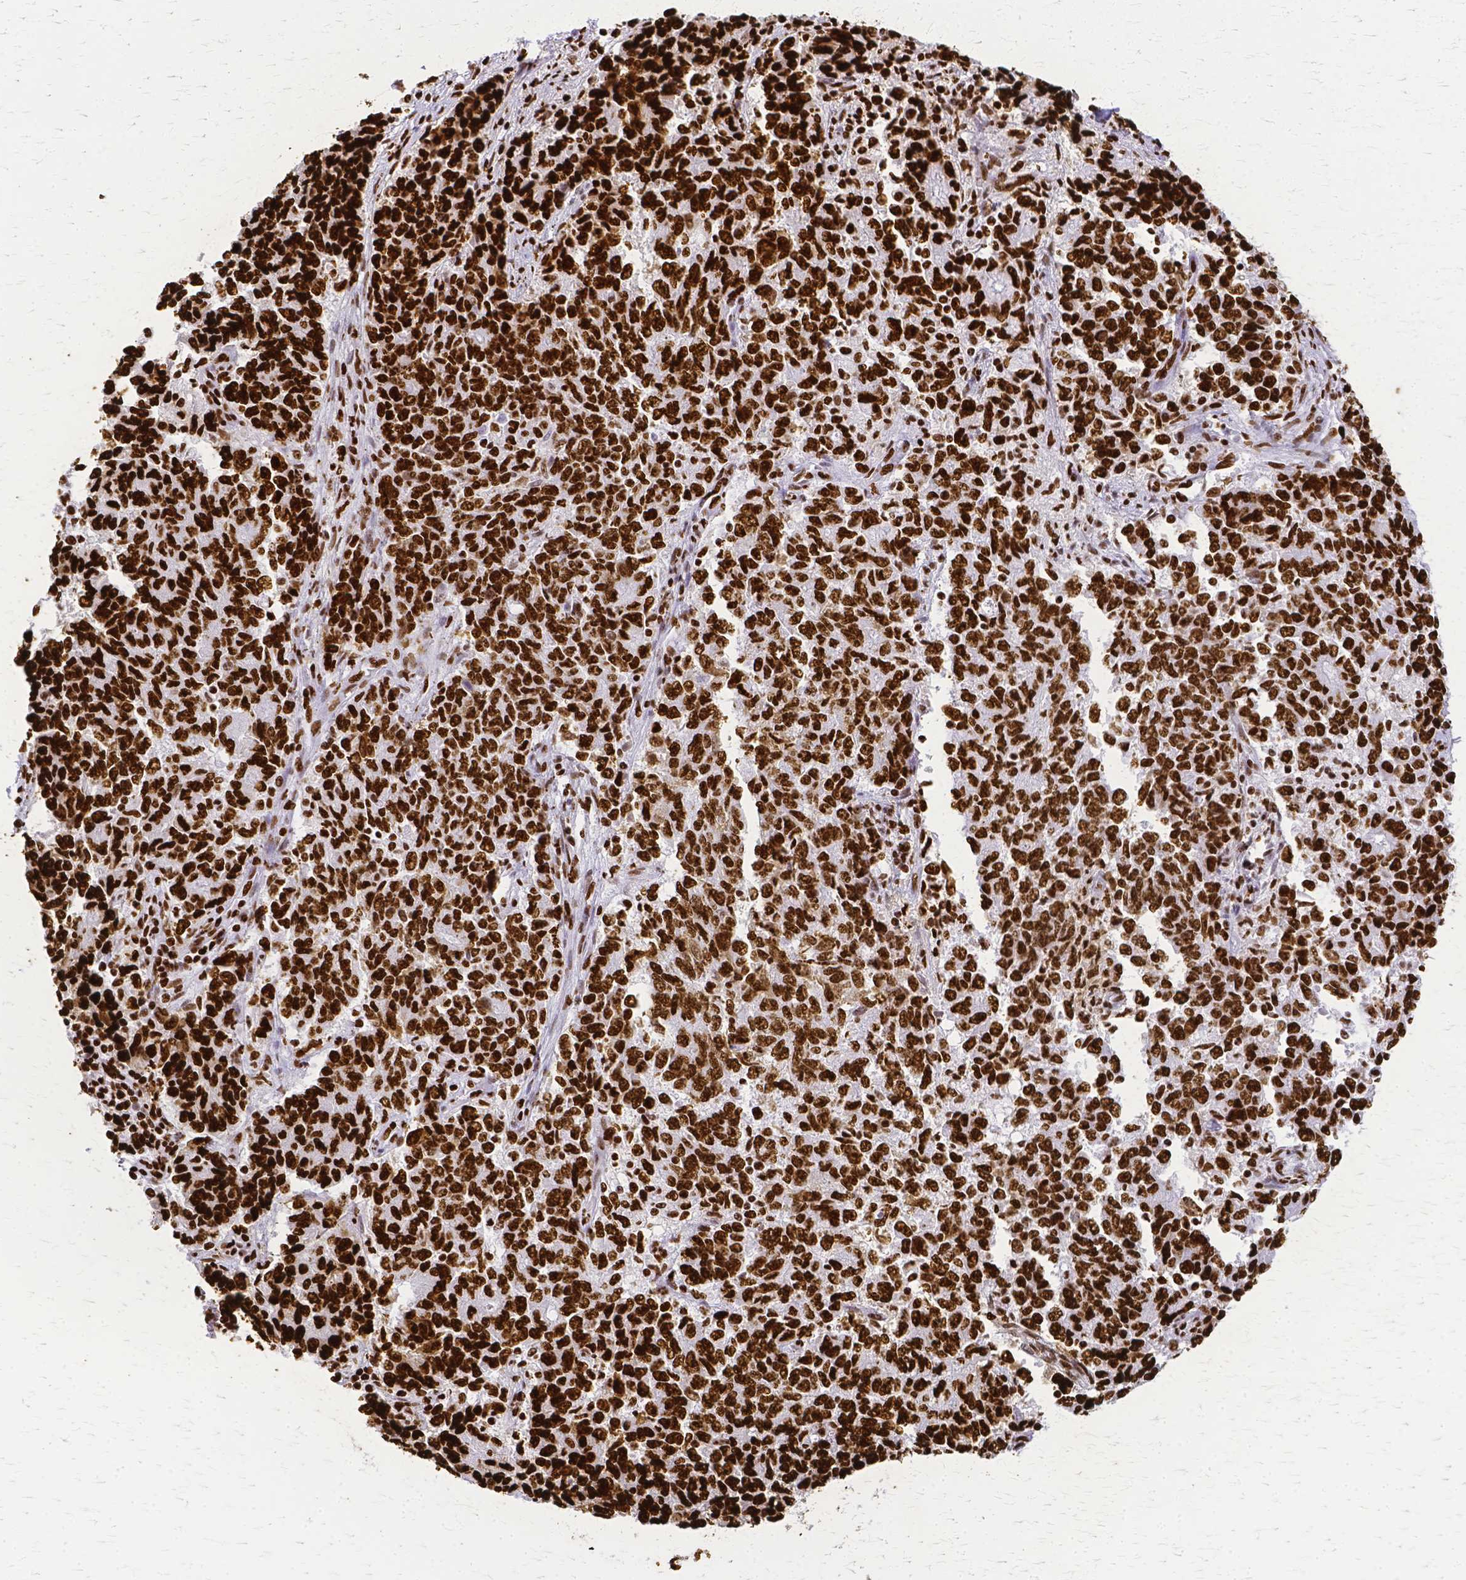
{"staining": {"intensity": "strong", "quantity": ">75%", "location": "nuclear"}, "tissue": "endometrial cancer", "cell_type": "Tumor cells", "image_type": "cancer", "snomed": [{"axis": "morphology", "description": "Adenocarcinoma, NOS"}, {"axis": "topography", "description": "Endometrium"}], "caption": "Protein positivity by immunohistochemistry (IHC) displays strong nuclear positivity in approximately >75% of tumor cells in endometrial cancer (adenocarcinoma). (IHC, brightfield microscopy, high magnification).", "gene": "SFPQ", "patient": {"sex": "female", "age": 80}}